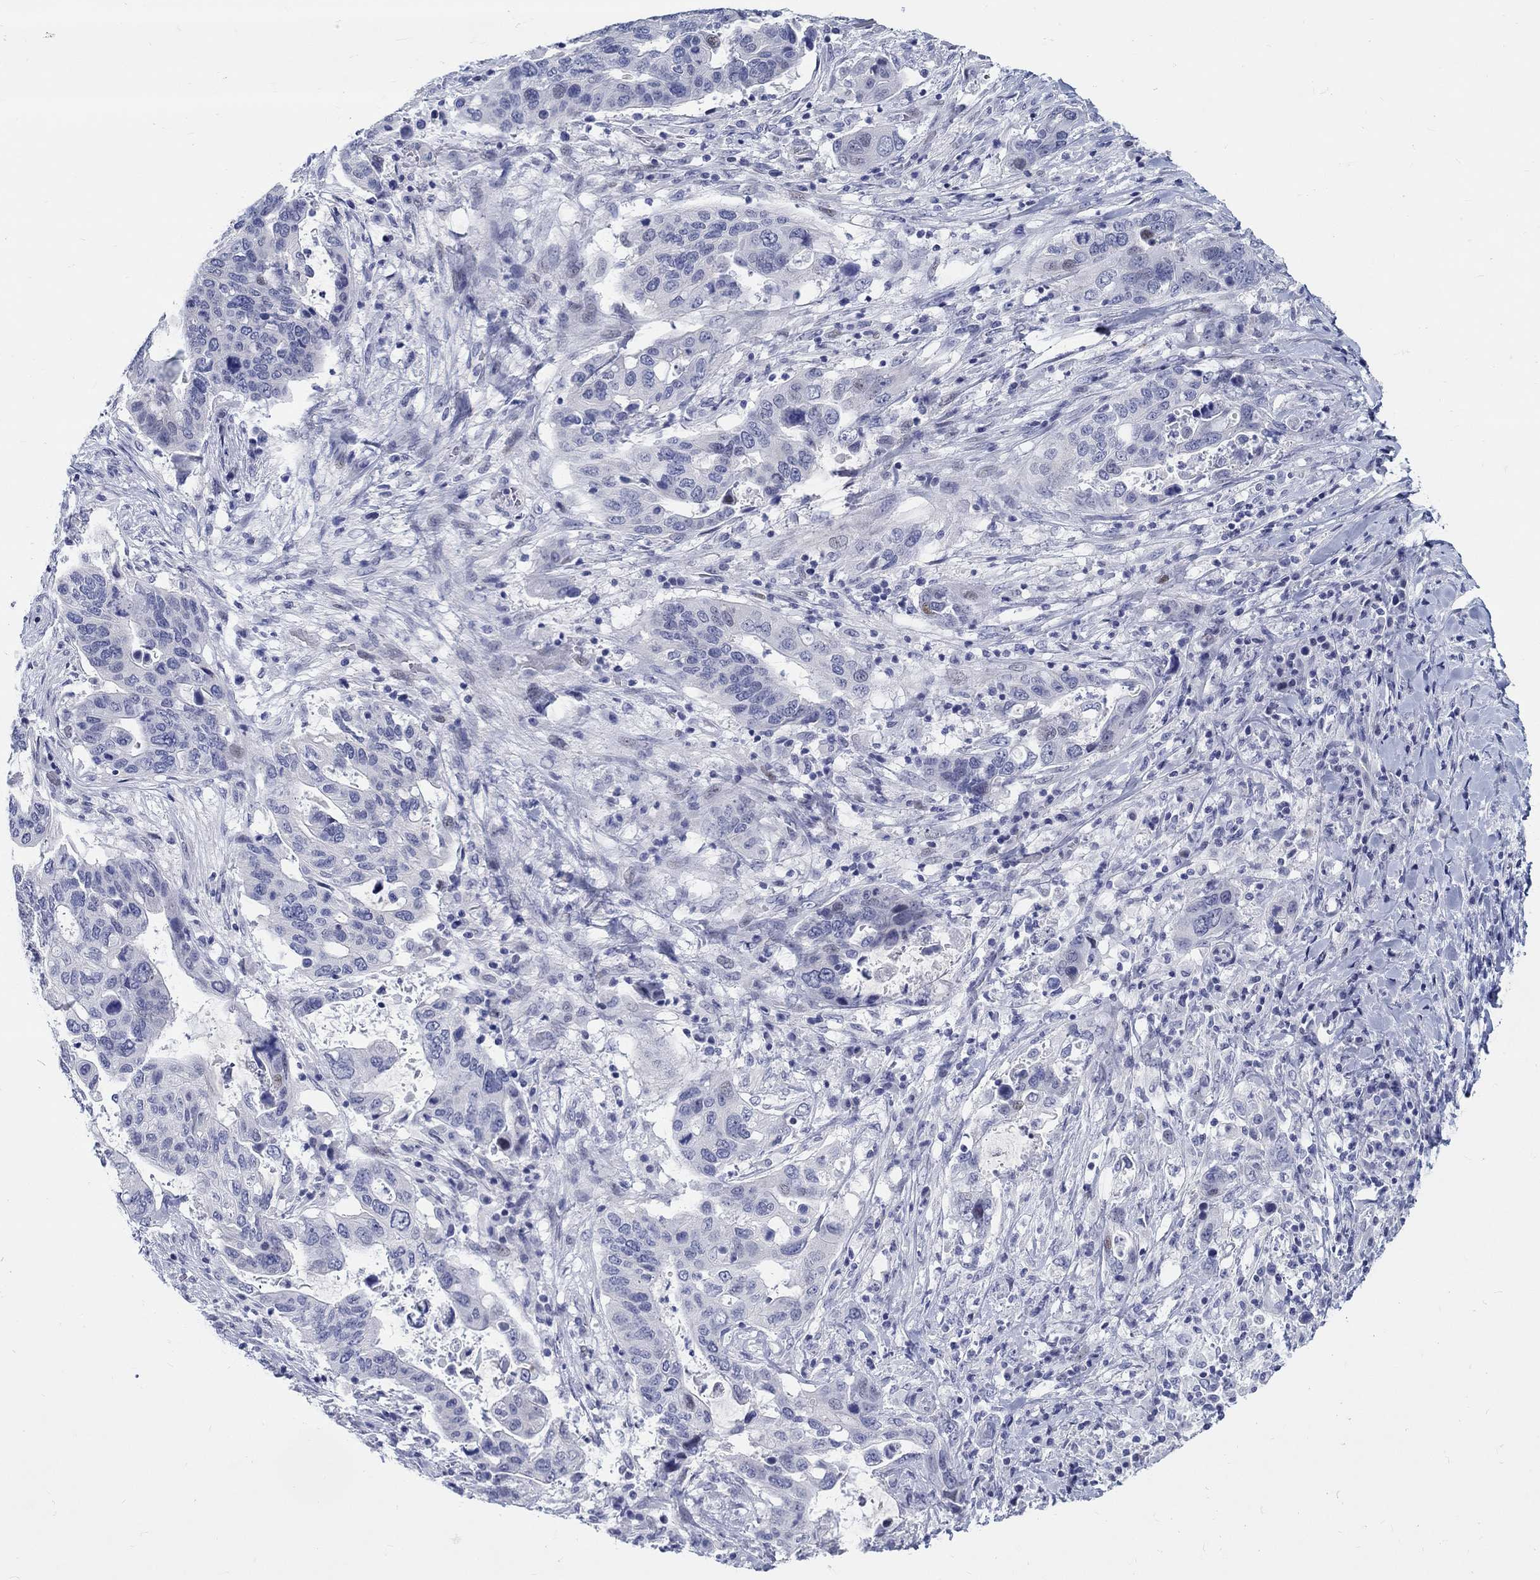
{"staining": {"intensity": "negative", "quantity": "none", "location": "none"}, "tissue": "stomach cancer", "cell_type": "Tumor cells", "image_type": "cancer", "snomed": [{"axis": "morphology", "description": "Adenocarcinoma, NOS"}, {"axis": "topography", "description": "Stomach"}], "caption": "DAB (3,3'-diaminobenzidine) immunohistochemical staining of stomach cancer displays no significant expression in tumor cells.", "gene": "CRYGS", "patient": {"sex": "male", "age": 54}}